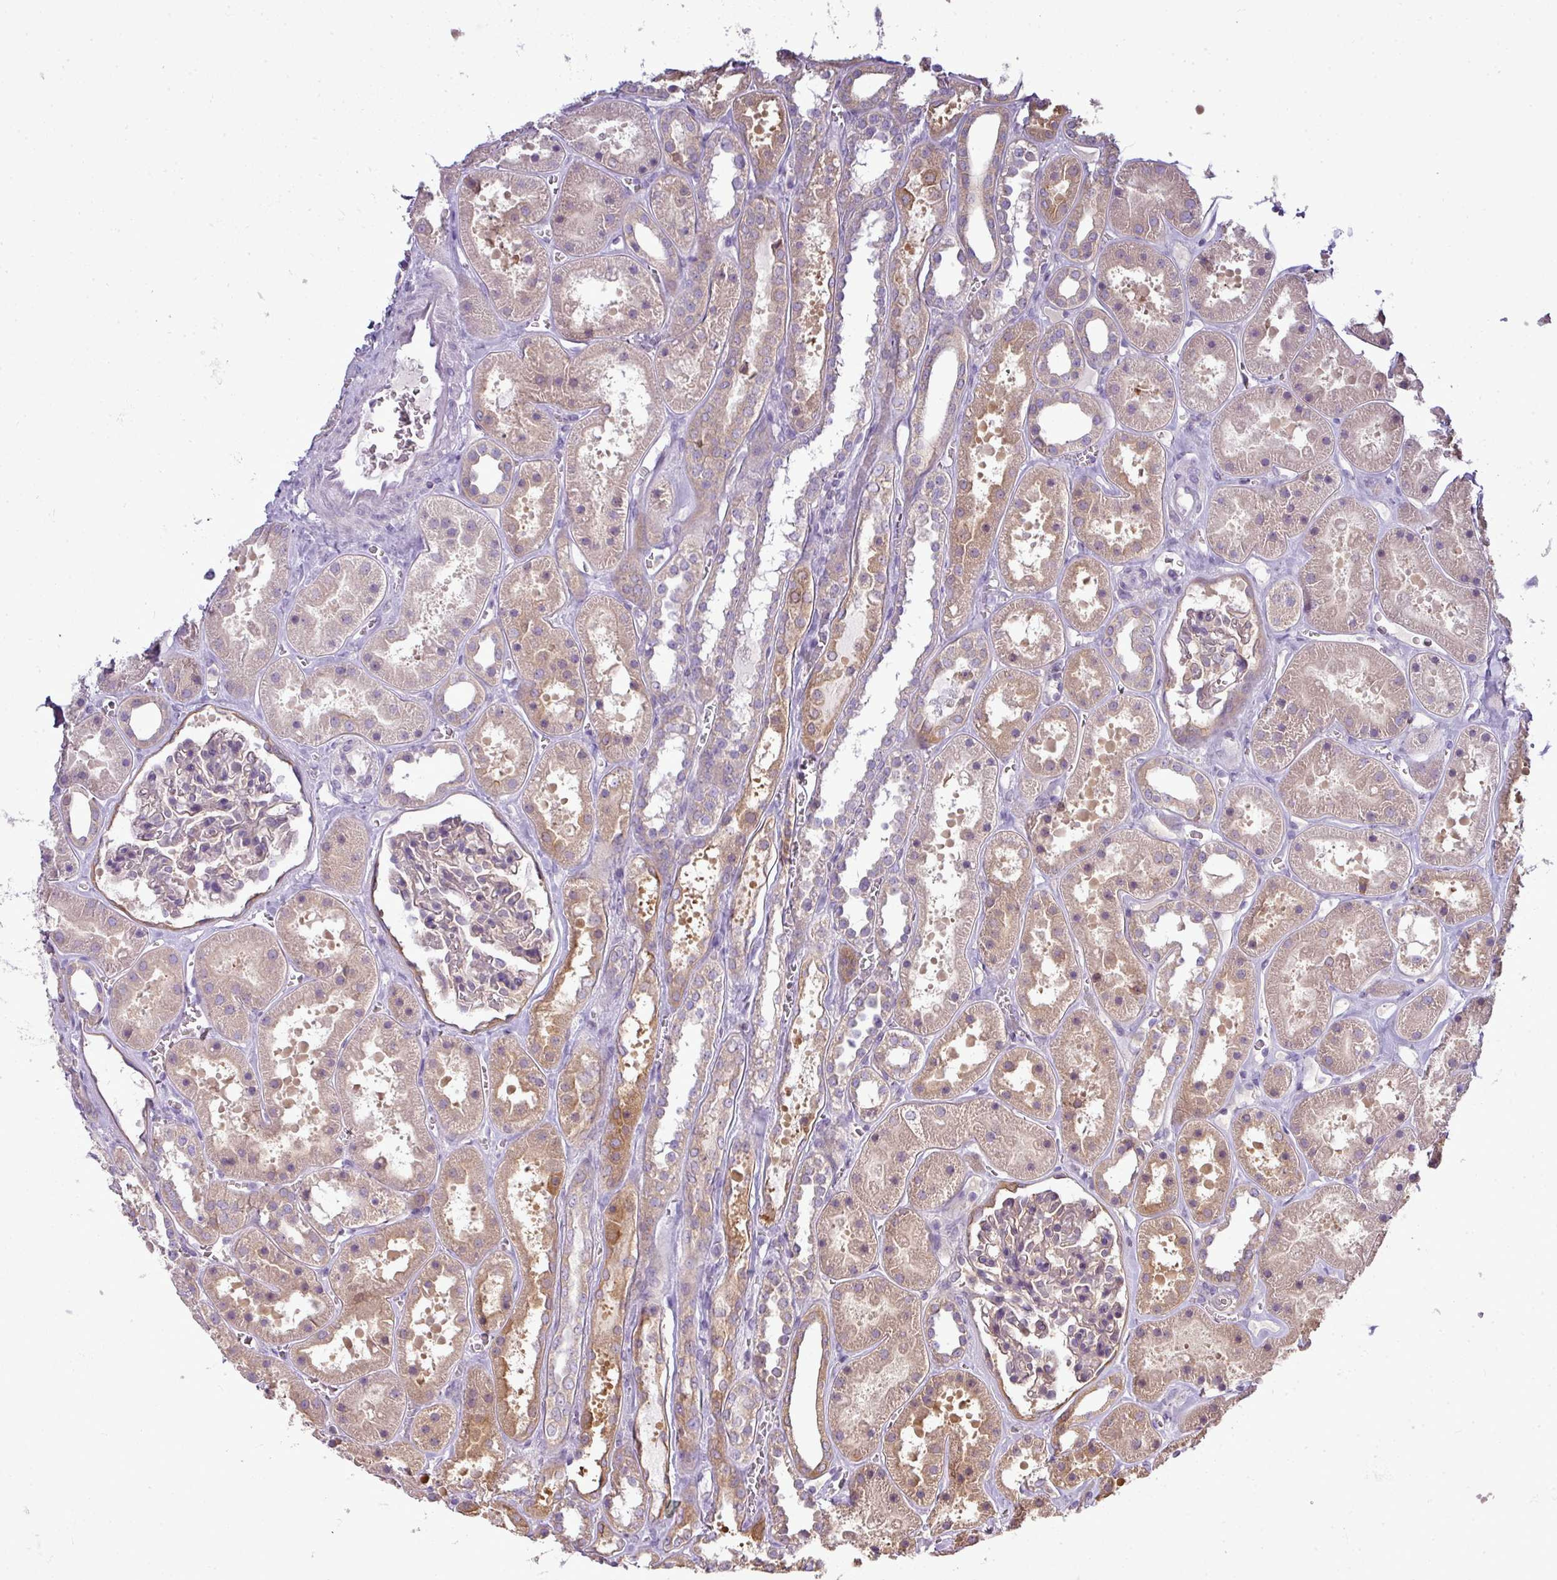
{"staining": {"intensity": "weak", "quantity": "<25%", "location": "cytoplasmic/membranous"}, "tissue": "kidney", "cell_type": "Cells in glomeruli", "image_type": "normal", "snomed": [{"axis": "morphology", "description": "Normal tissue, NOS"}, {"axis": "topography", "description": "Kidney"}], "caption": "The histopathology image displays no significant positivity in cells in glomeruli of kidney. (DAB (3,3'-diaminobenzidine) immunohistochemistry (IHC), high magnification).", "gene": "STAT5A", "patient": {"sex": "female", "age": 41}}